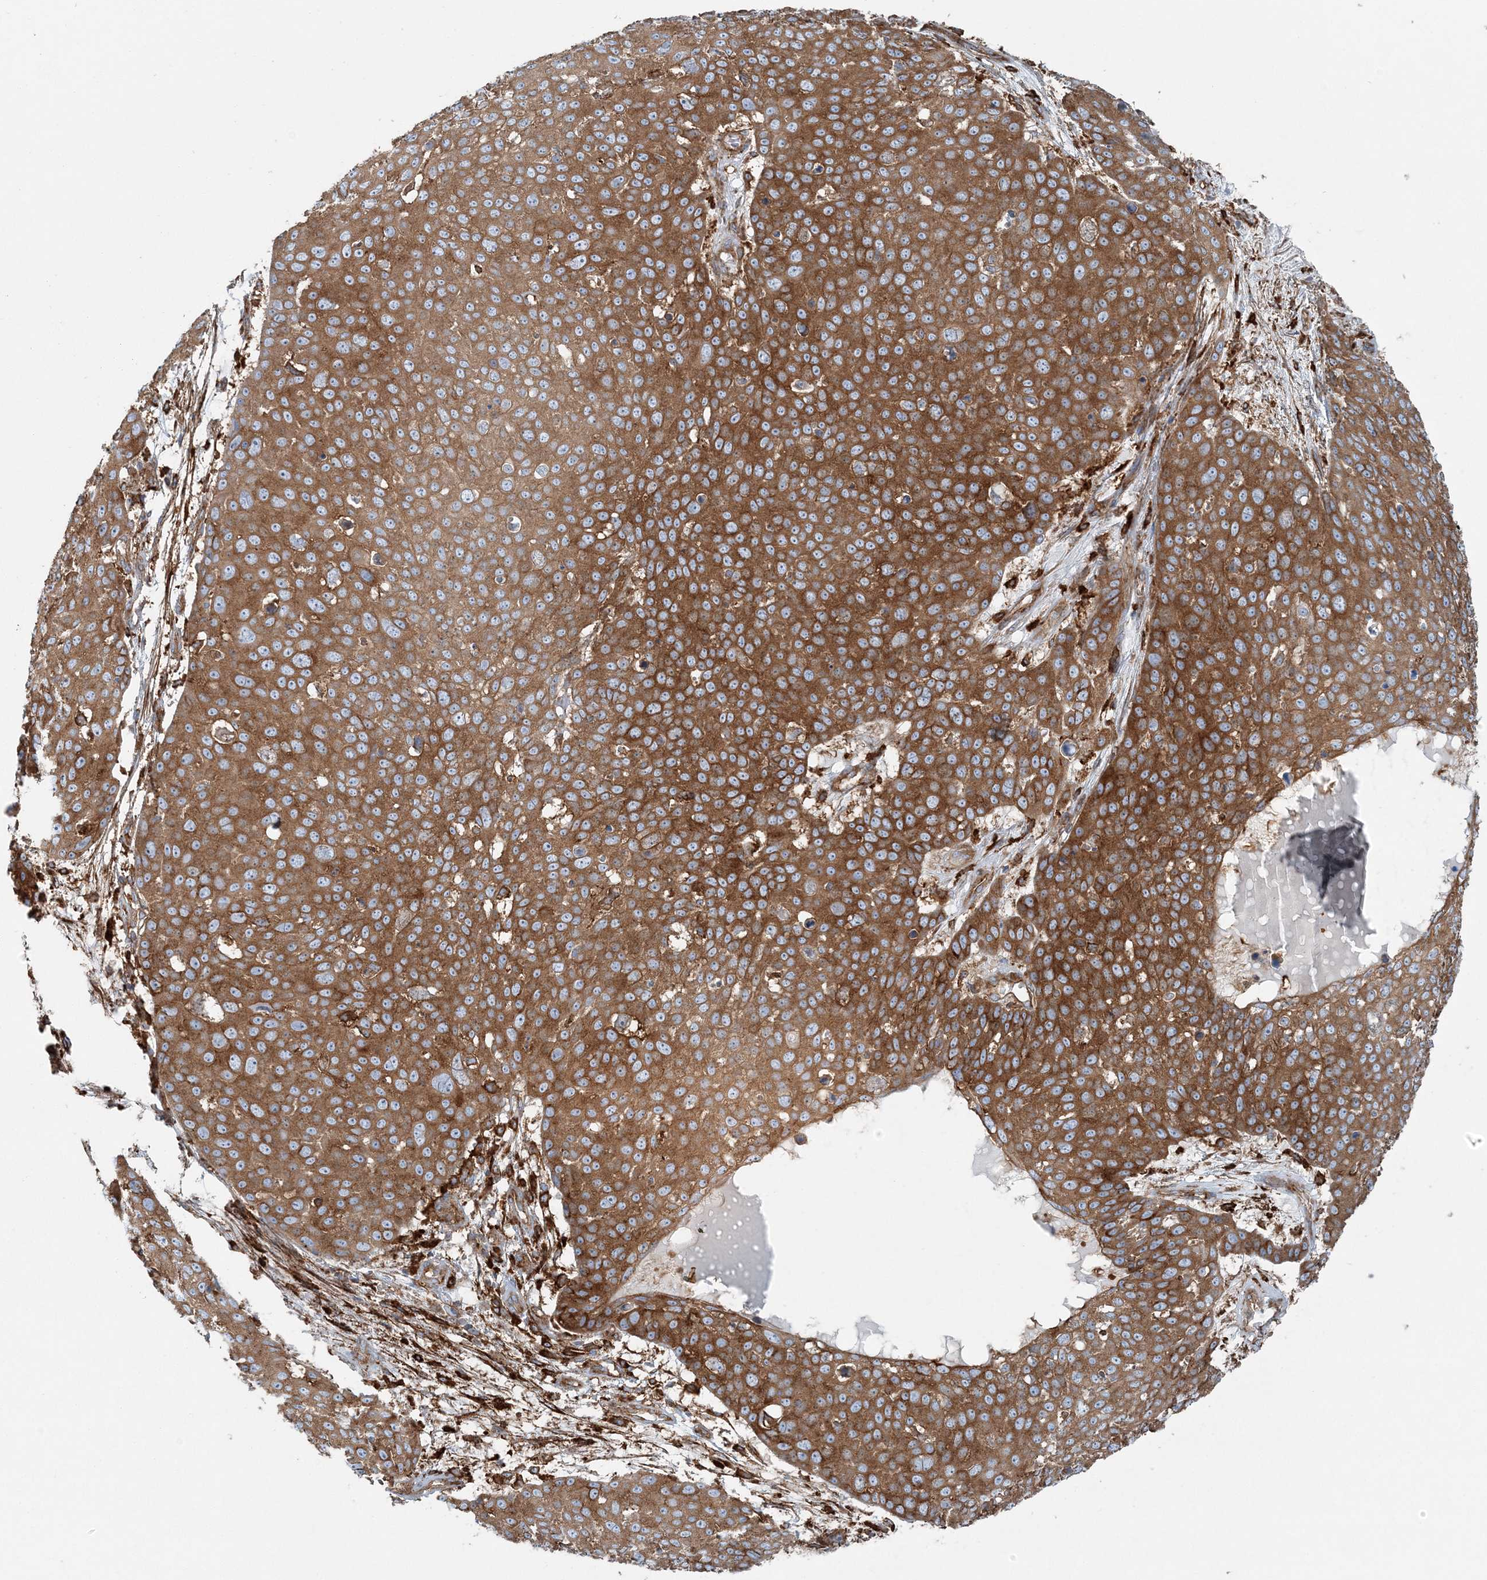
{"staining": {"intensity": "strong", "quantity": ">75%", "location": "cytoplasmic/membranous"}, "tissue": "skin cancer", "cell_type": "Tumor cells", "image_type": "cancer", "snomed": [{"axis": "morphology", "description": "Squamous cell carcinoma, NOS"}, {"axis": "topography", "description": "Skin"}], "caption": "Protein expression analysis of human skin cancer (squamous cell carcinoma) reveals strong cytoplasmic/membranous staining in about >75% of tumor cells. The protein is stained brown, and the nuclei are stained in blue (DAB IHC with brightfield microscopy, high magnification).", "gene": "SNX2", "patient": {"sex": "male", "age": 71}}